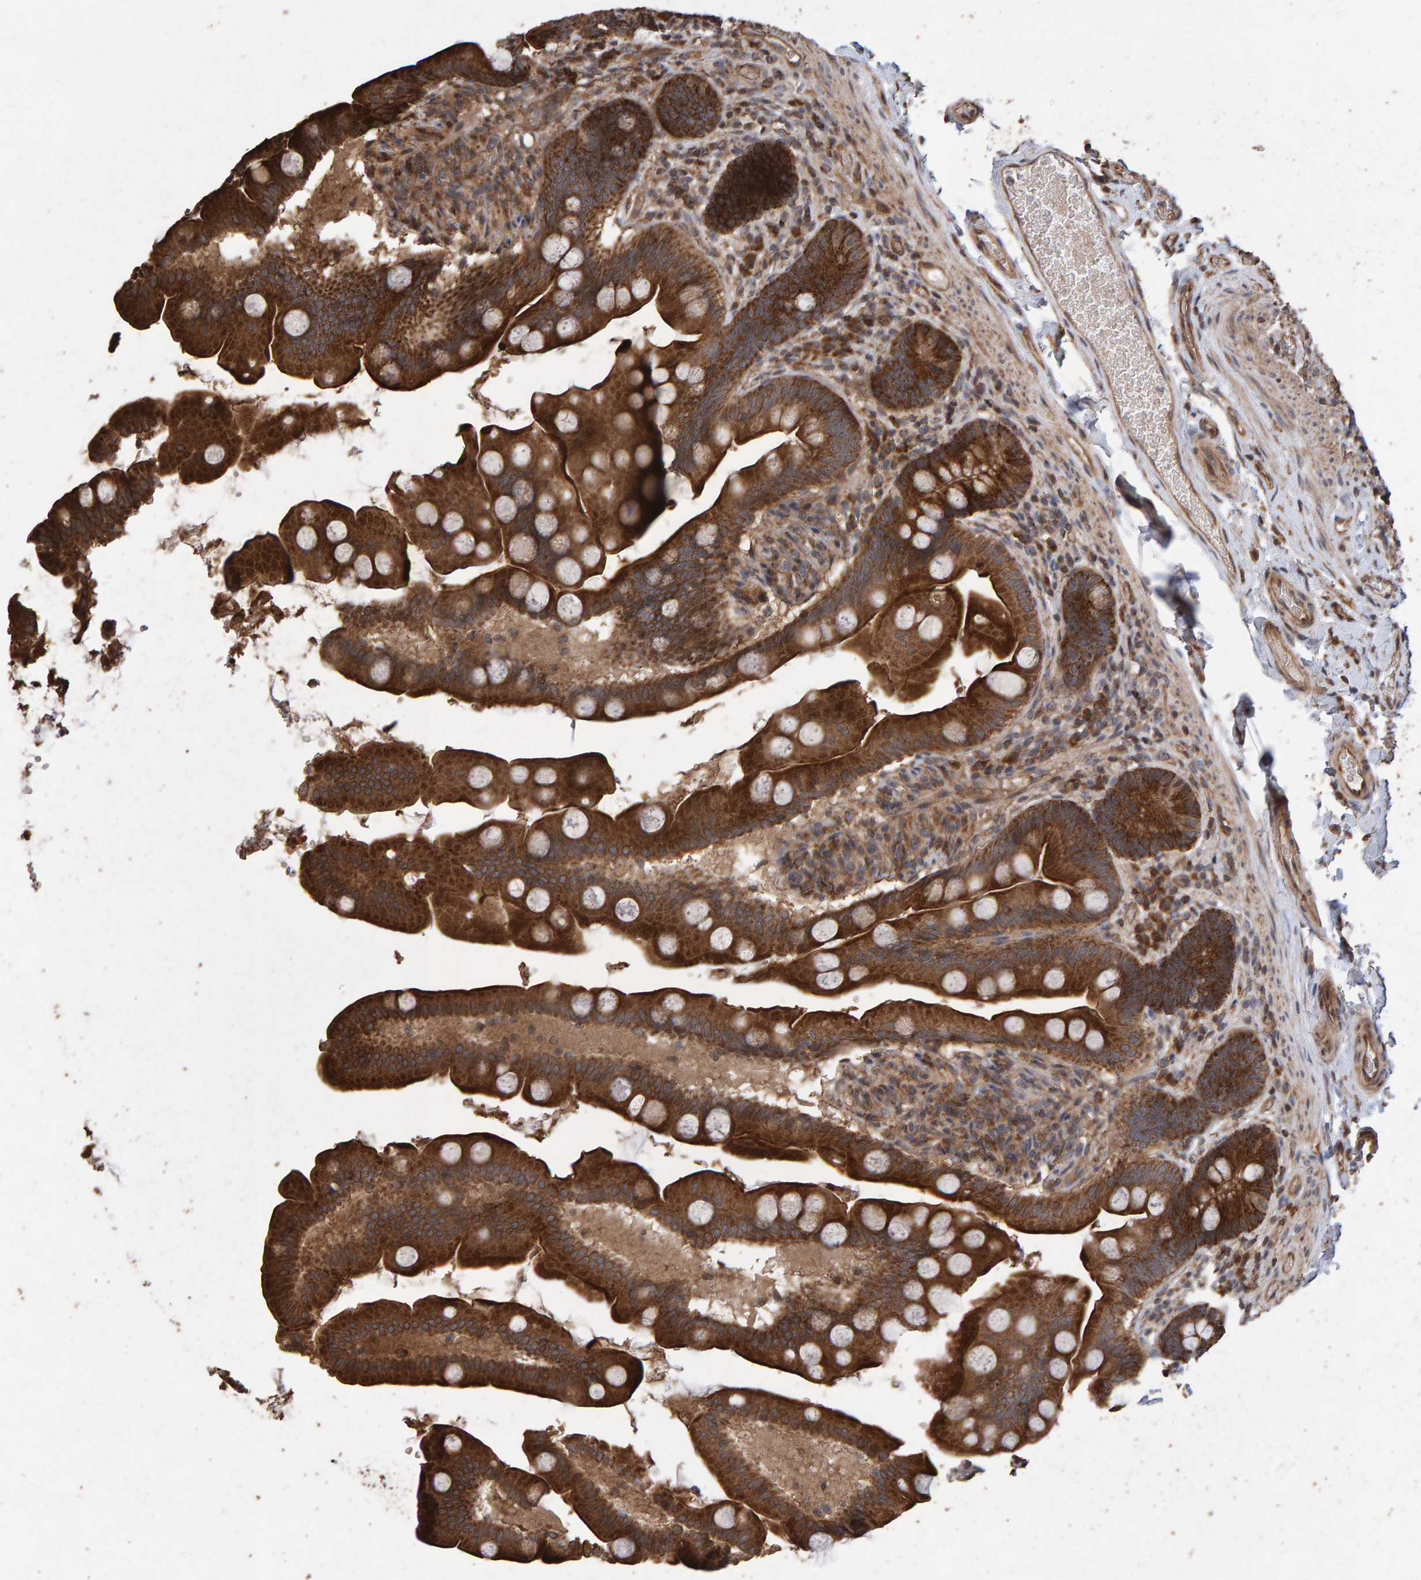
{"staining": {"intensity": "strong", "quantity": ">75%", "location": "cytoplasmic/membranous"}, "tissue": "small intestine", "cell_type": "Glandular cells", "image_type": "normal", "snomed": [{"axis": "morphology", "description": "Normal tissue, NOS"}, {"axis": "topography", "description": "Small intestine"}], "caption": "A high-resolution photomicrograph shows immunohistochemistry staining of unremarkable small intestine, which reveals strong cytoplasmic/membranous expression in about >75% of glandular cells.", "gene": "OSBP2", "patient": {"sex": "female", "age": 56}}